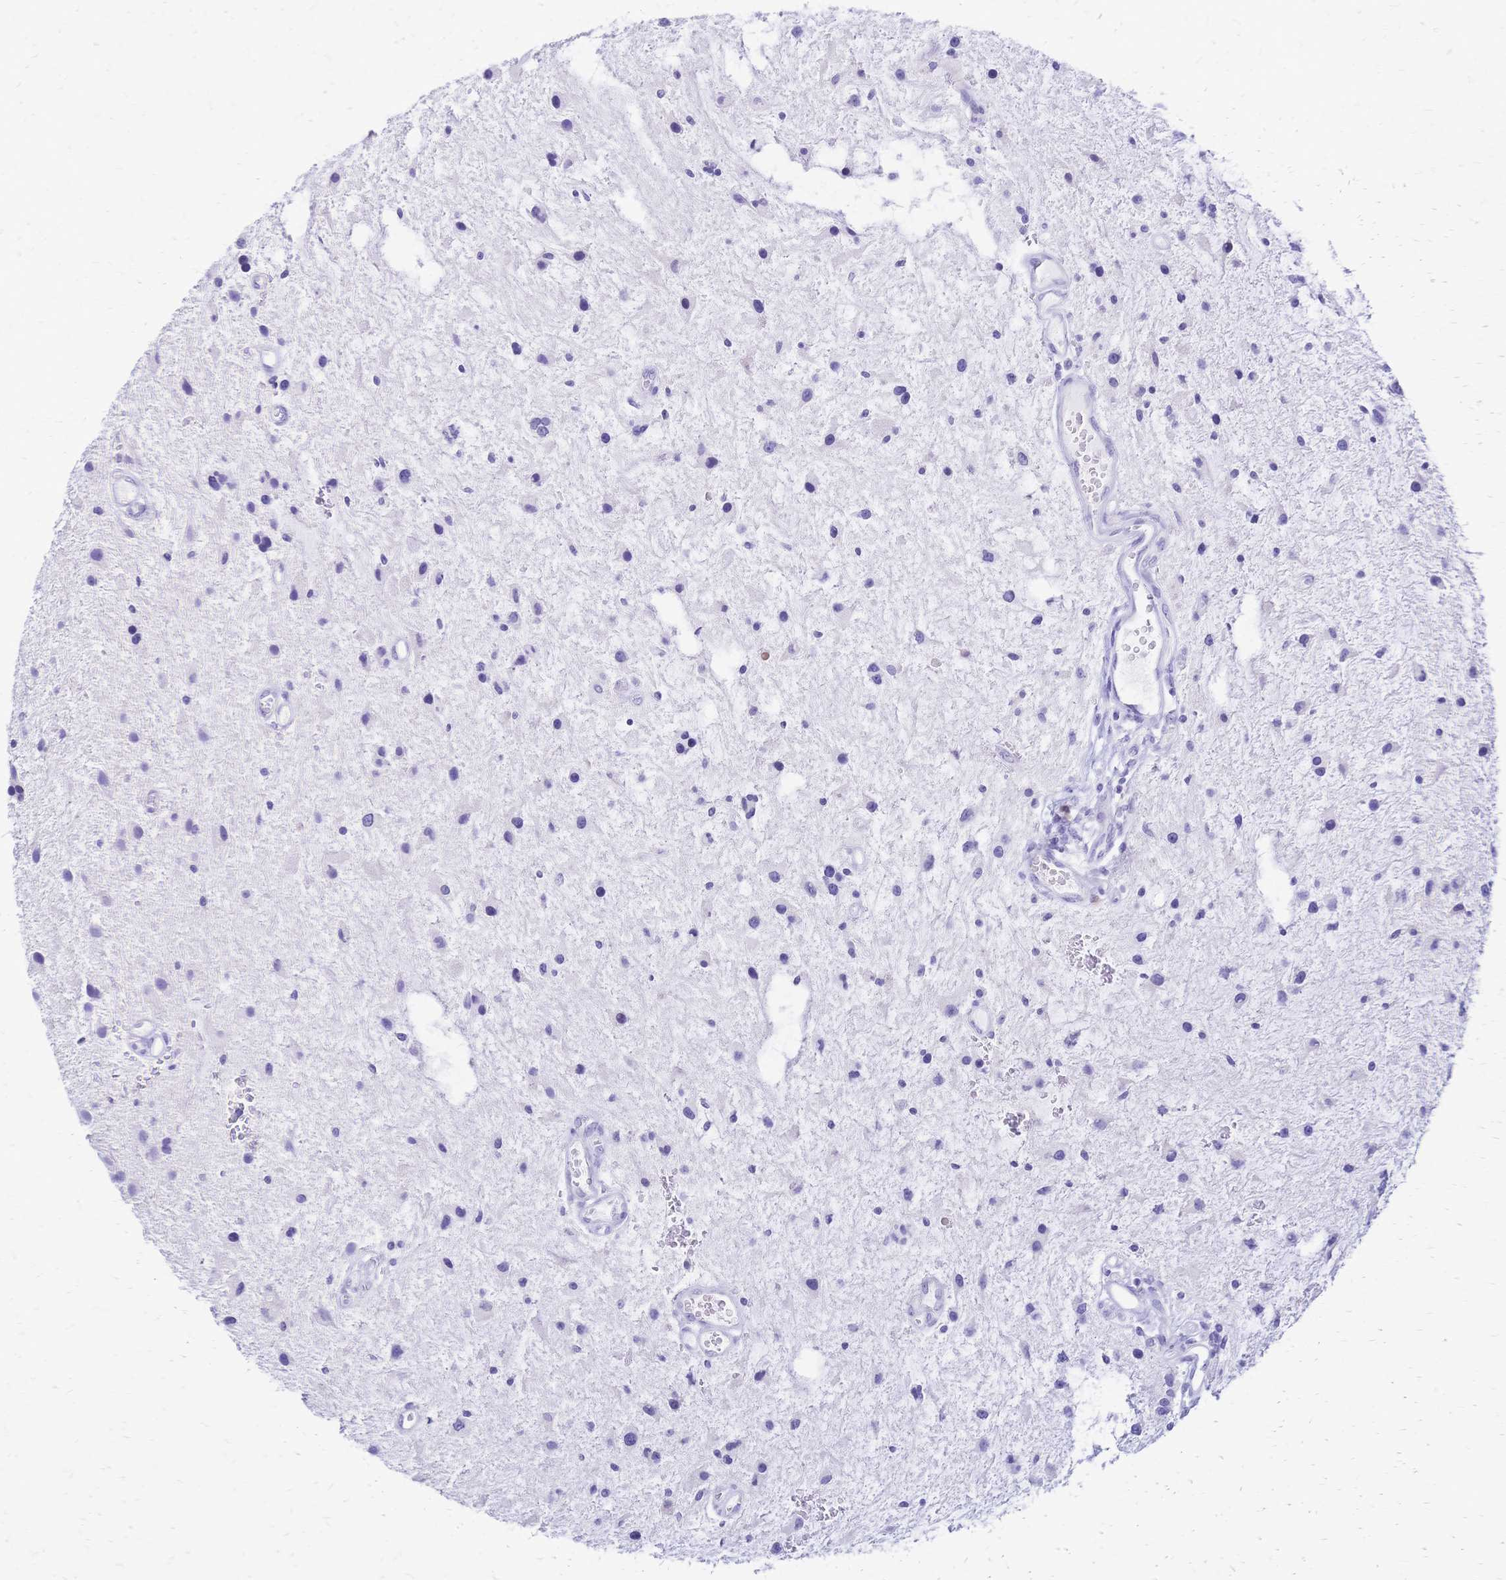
{"staining": {"intensity": "negative", "quantity": "none", "location": "none"}, "tissue": "glioma", "cell_type": "Tumor cells", "image_type": "cancer", "snomed": [{"axis": "morphology", "description": "Glioma, malignant, Low grade"}, {"axis": "topography", "description": "Cerebellum"}], "caption": "DAB (3,3'-diaminobenzidine) immunohistochemical staining of human malignant low-grade glioma exhibits no significant expression in tumor cells. (DAB (3,3'-diaminobenzidine) immunohistochemistry, high magnification).", "gene": "GRB7", "patient": {"sex": "female", "age": 14}}